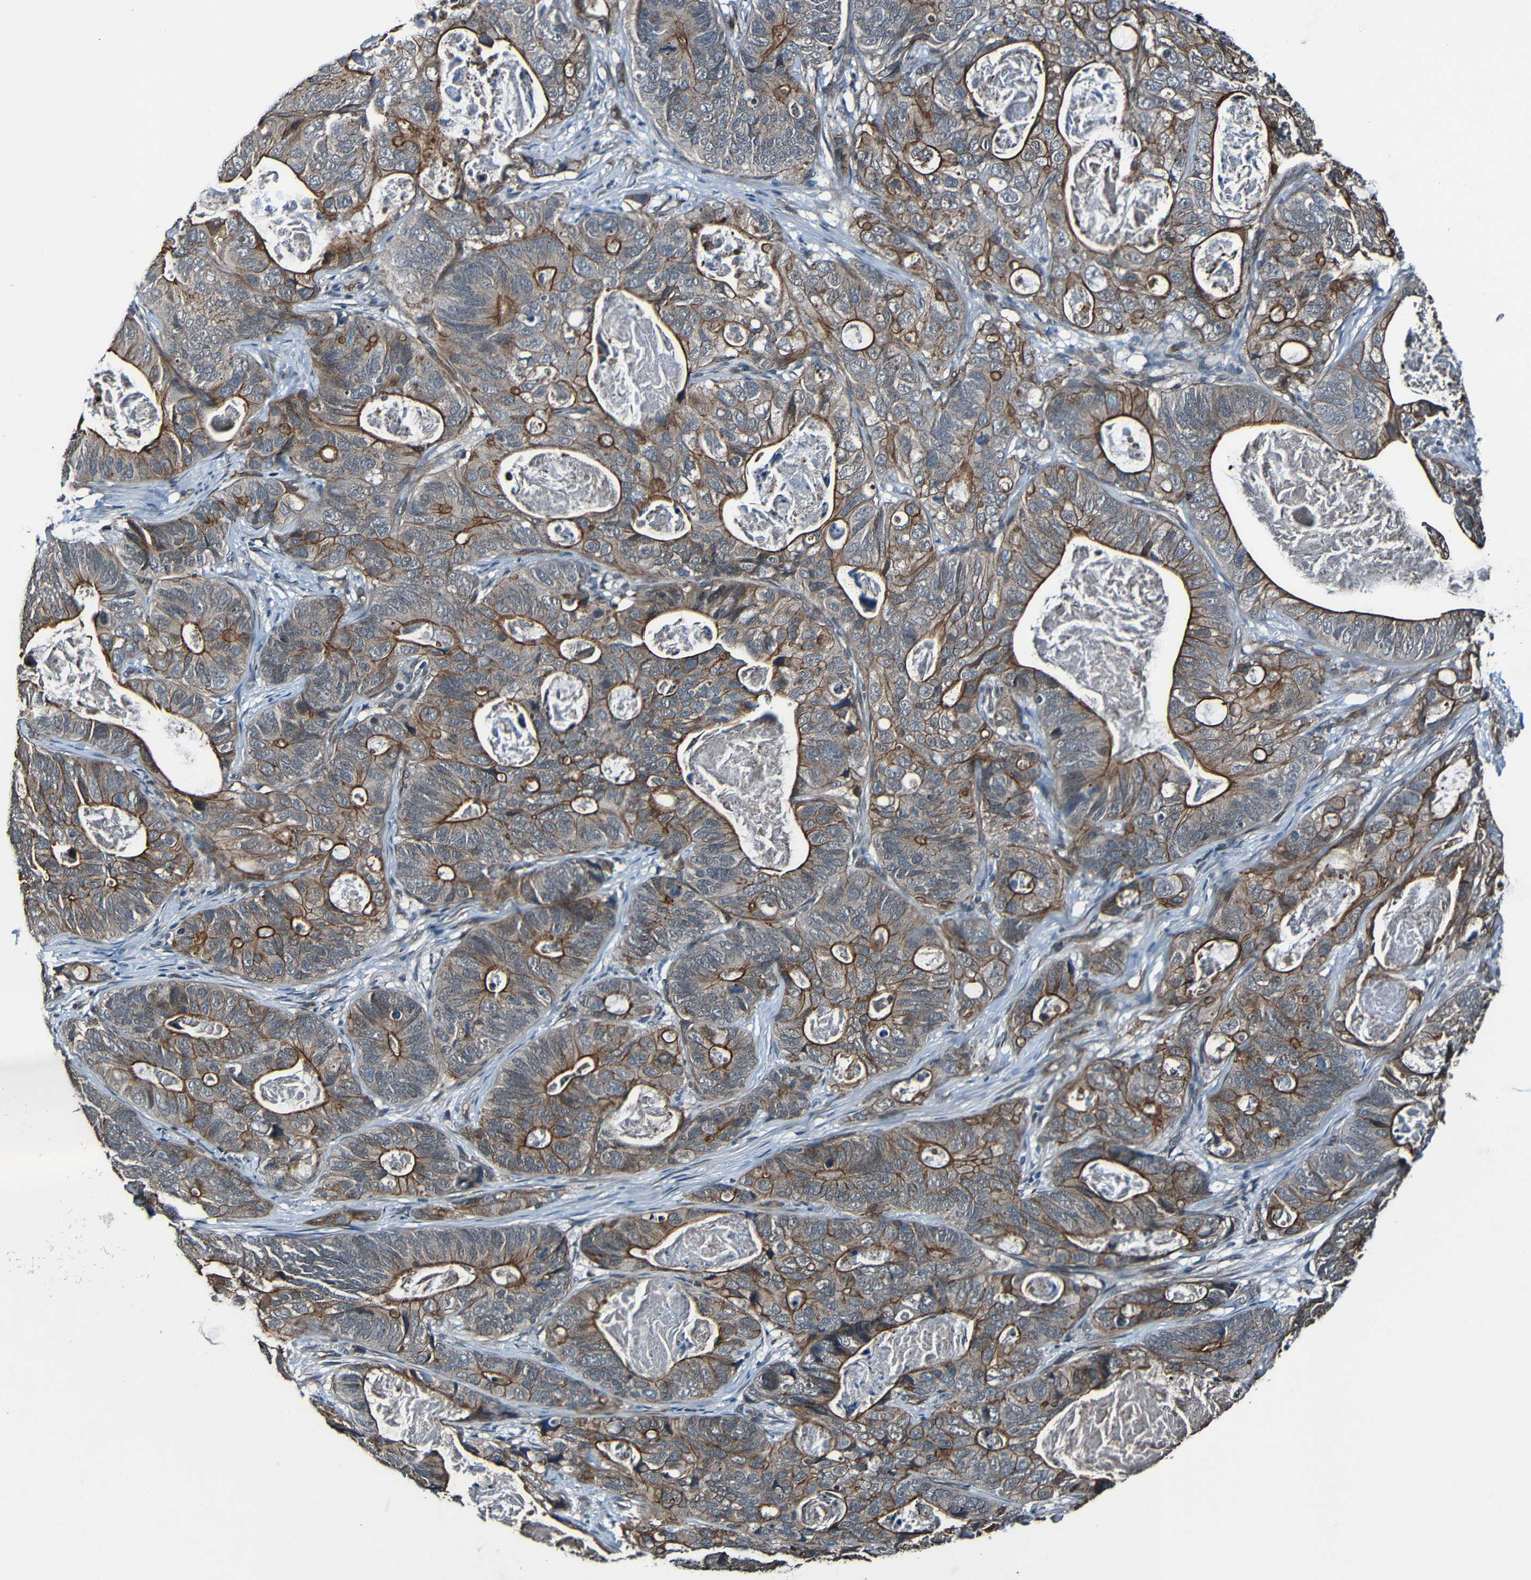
{"staining": {"intensity": "moderate", "quantity": "25%-75%", "location": "cytoplasmic/membranous"}, "tissue": "stomach cancer", "cell_type": "Tumor cells", "image_type": "cancer", "snomed": [{"axis": "morphology", "description": "Adenocarcinoma, NOS"}, {"axis": "topography", "description": "Stomach"}], "caption": "Brown immunohistochemical staining in adenocarcinoma (stomach) demonstrates moderate cytoplasmic/membranous staining in about 25%-75% of tumor cells.", "gene": "LGR5", "patient": {"sex": "female", "age": 89}}